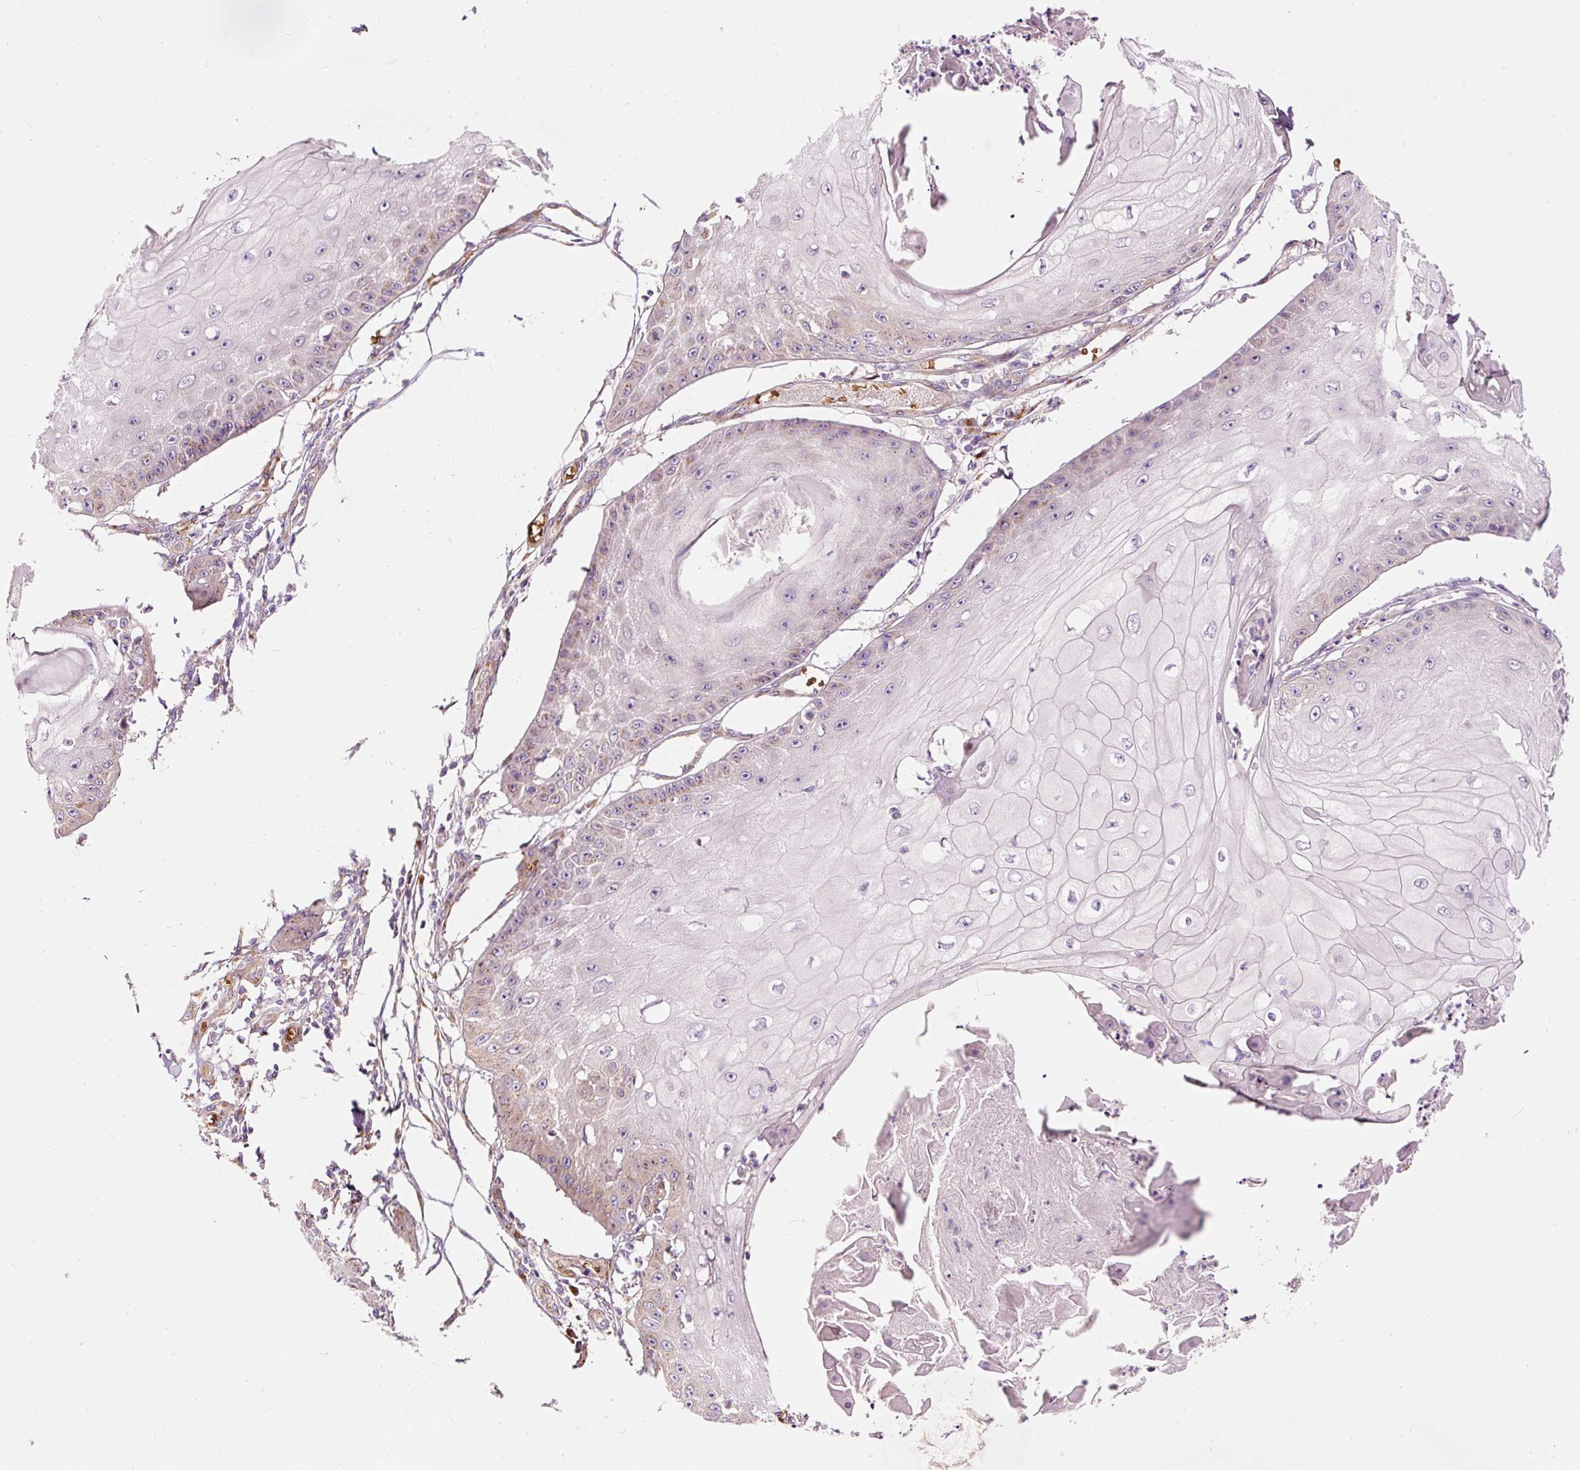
{"staining": {"intensity": "negative", "quantity": "none", "location": "none"}, "tissue": "skin cancer", "cell_type": "Tumor cells", "image_type": "cancer", "snomed": [{"axis": "morphology", "description": "Squamous cell carcinoma, NOS"}, {"axis": "topography", "description": "Skin"}], "caption": "Image shows no significant protein staining in tumor cells of squamous cell carcinoma (skin).", "gene": "PRRC2A", "patient": {"sex": "male", "age": 70}}